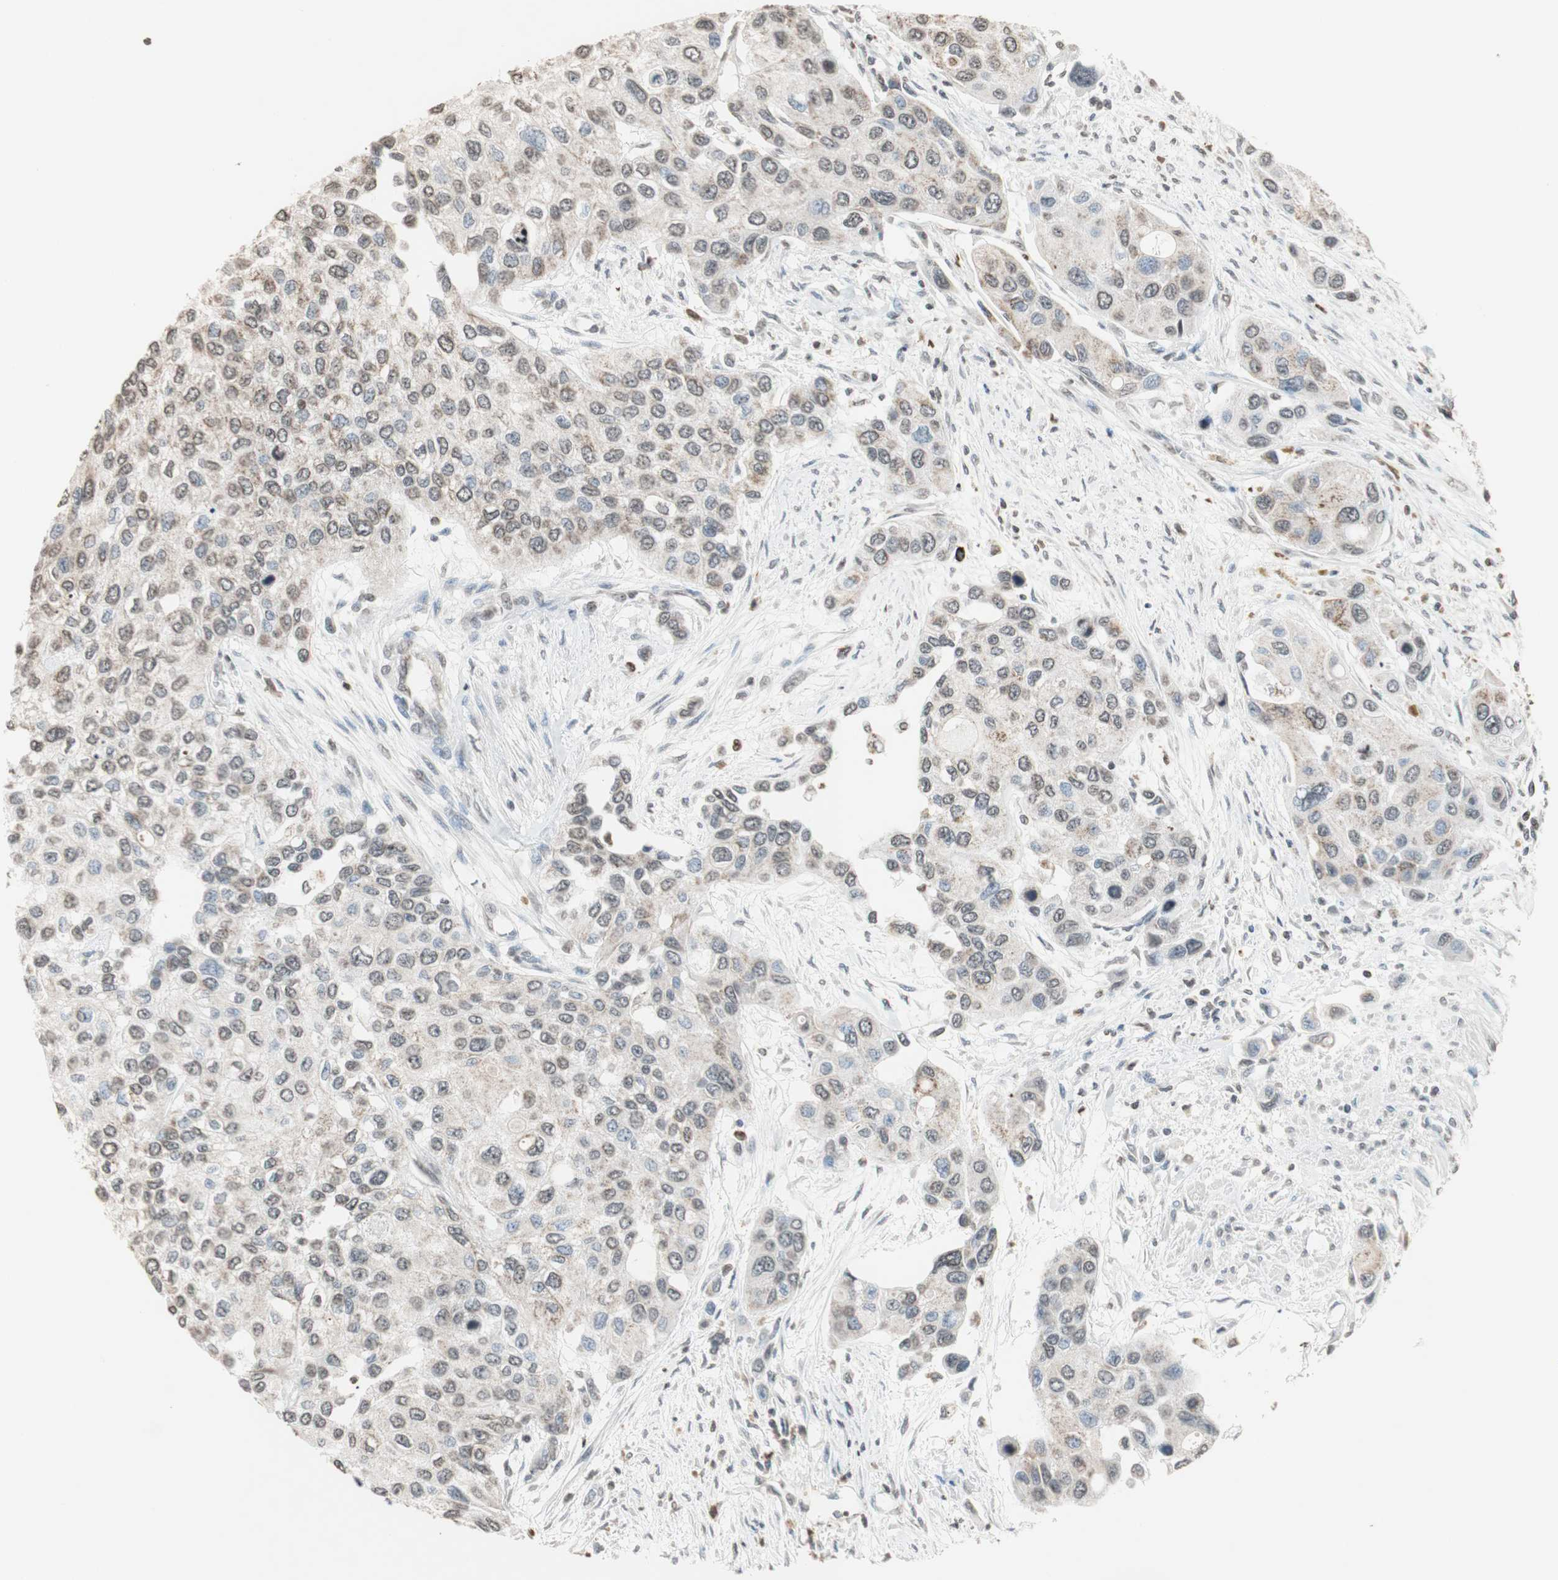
{"staining": {"intensity": "weak", "quantity": "<25%", "location": "cytoplasmic/membranous,nuclear"}, "tissue": "urothelial cancer", "cell_type": "Tumor cells", "image_type": "cancer", "snomed": [{"axis": "morphology", "description": "Urothelial carcinoma, High grade"}, {"axis": "topography", "description": "Urinary bladder"}], "caption": "Immunohistochemical staining of urothelial cancer displays no significant expression in tumor cells.", "gene": "PRELID1", "patient": {"sex": "female", "age": 56}}